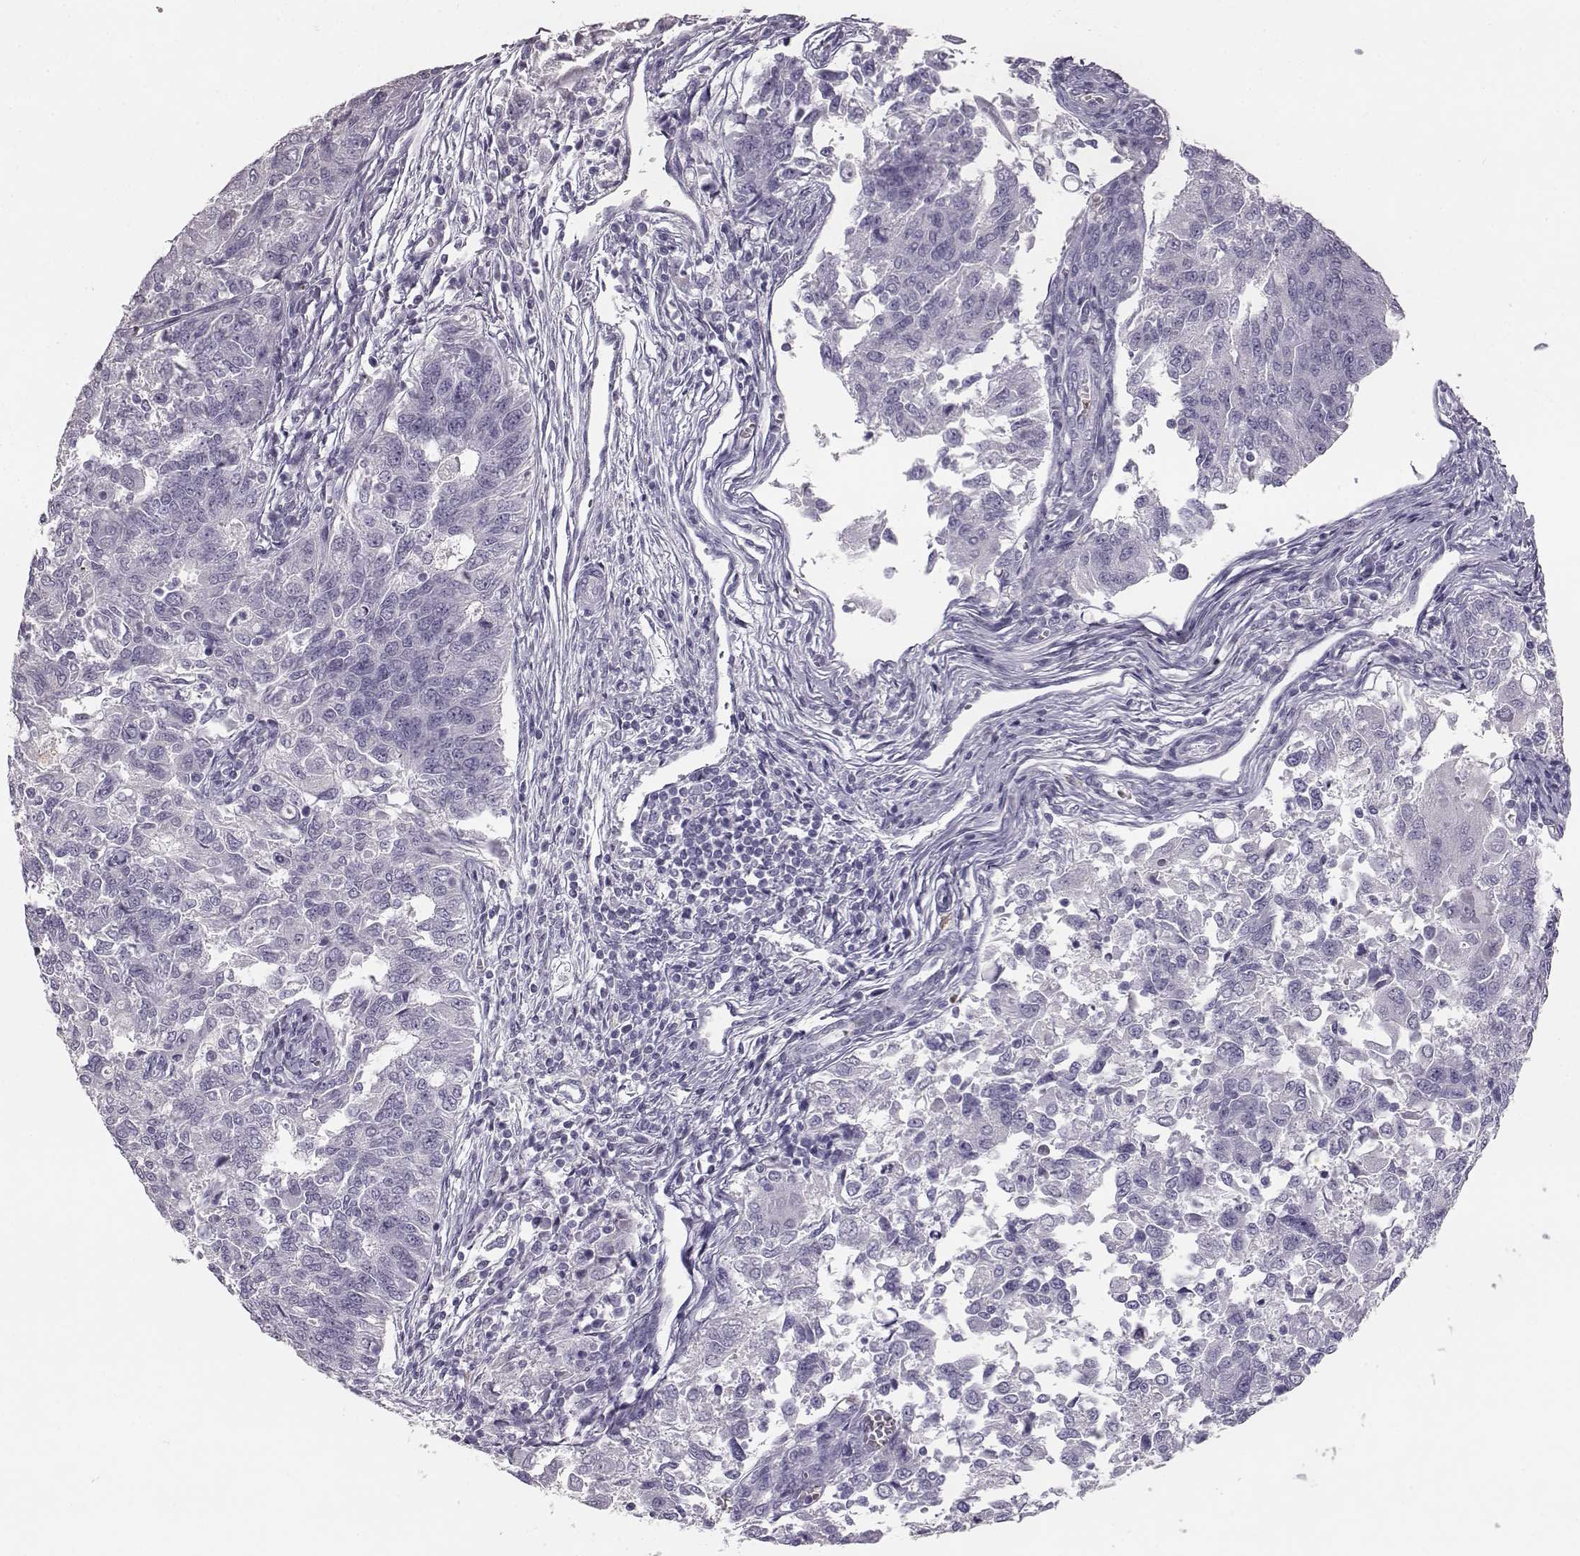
{"staining": {"intensity": "negative", "quantity": "none", "location": "none"}, "tissue": "endometrial cancer", "cell_type": "Tumor cells", "image_type": "cancer", "snomed": [{"axis": "morphology", "description": "Adenocarcinoma, NOS"}, {"axis": "topography", "description": "Endometrium"}], "caption": "Immunohistochemical staining of human endometrial cancer demonstrates no significant staining in tumor cells.", "gene": "NPTXR", "patient": {"sex": "female", "age": 43}}